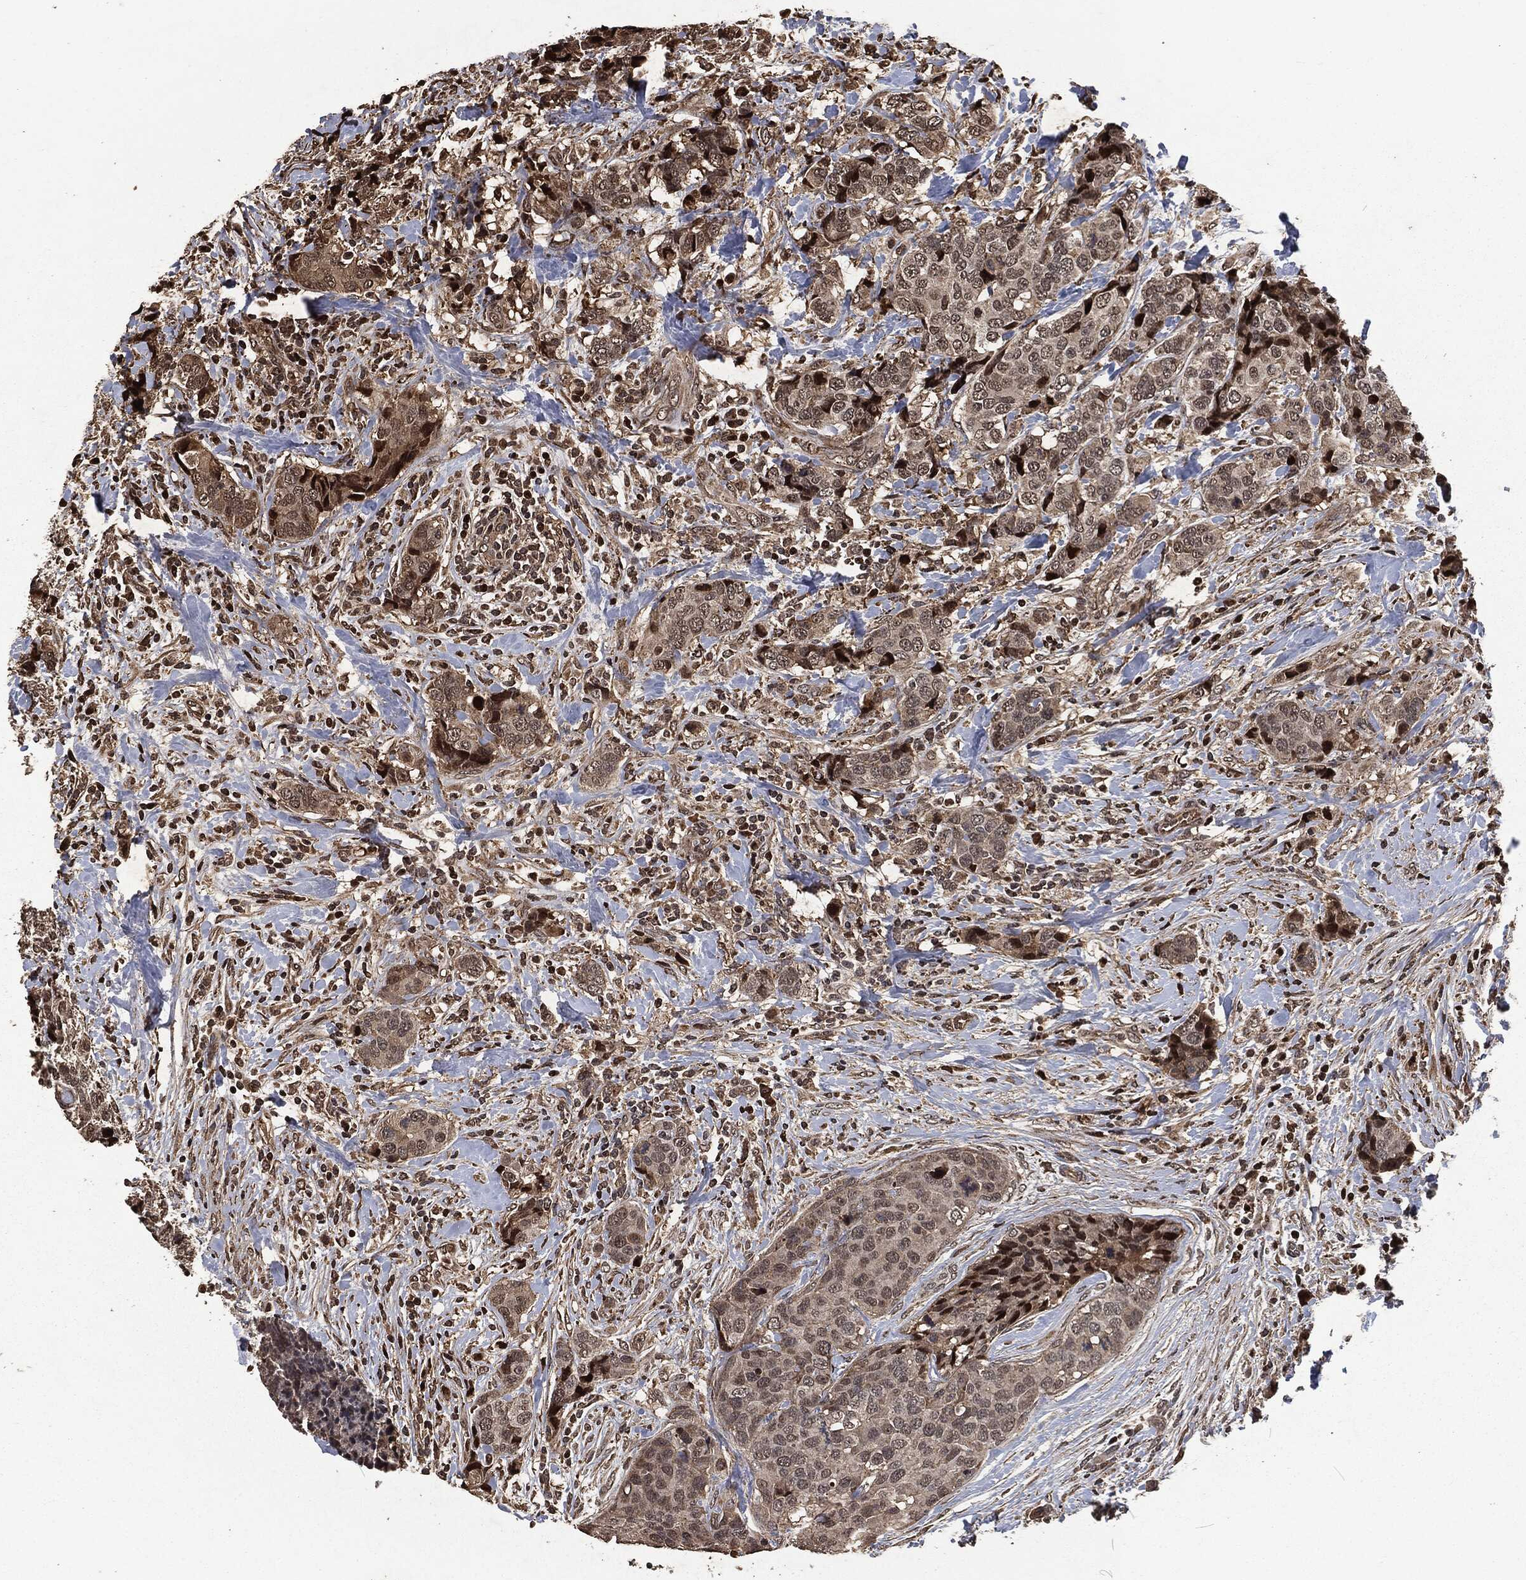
{"staining": {"intensity": "strong", "quantity": "<25%", "location": "cytoplasmic/membranous,nuclear"}, "tissue": "breast cancer", "cell_type": "Tumor cells", "image_type": "cancer", "snomed": [{"axis": "morphology", "description": "Lobular carcinoma"}, {"axis": "topography", "description": "Breast"}], "caption": "Approximately <25% of tumor cells in breast cancer demonstrate strong cytoplasmic/membranous and nuclear protein expression as visualized by brown immunohistochemical staining.", "gene": "SNAI1", "patient": {"sex": "female", "age": 59}}